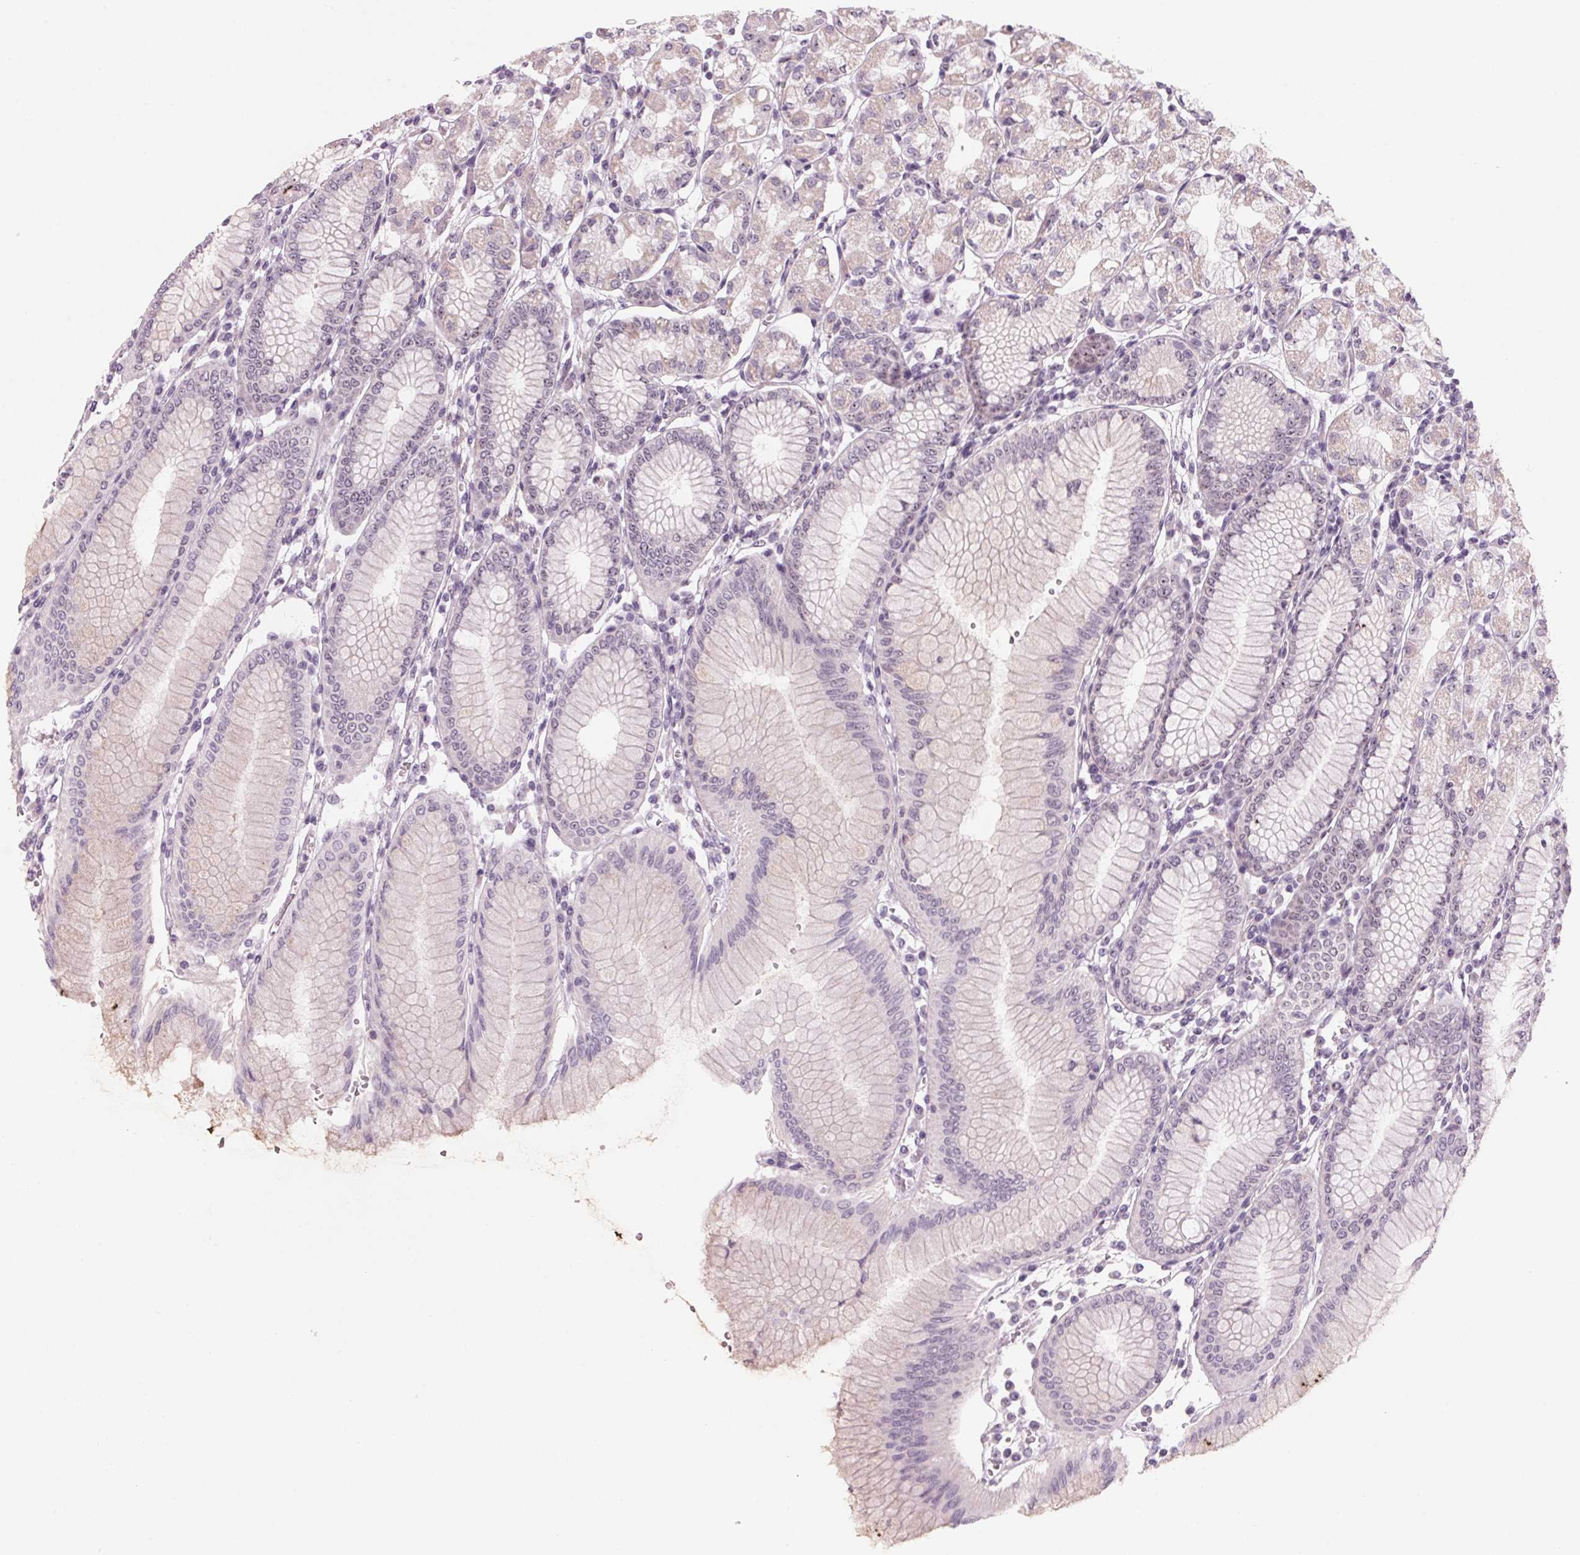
{"staining": {"intensity": "weak", "quantity": "25%-75%", "location": "cytoplasmic/membranous,nuclear"}, "tissue": "stomach", "cell_type": "Glandular cells", "image_type": "normal", "snomed": [{"axis": "morphology", "description": "Normal tissue, NOS"}, {"axis": "topography", "description": "Skeletal muscle"}, {"axis": "topography", "description": "Stomach"}], "caption": "Protein analysis of normal stomach shows weak cytoplasmic/membranous,nuclear positivity in about 25%-75% of glandular cells. The staining was performed using DAB, with brown indicating positive protein expression. Nuclei are stained blue with hematoxylin.", "gene": "DNTTIP2", "patient": {"sex": "female", "age": 57}}